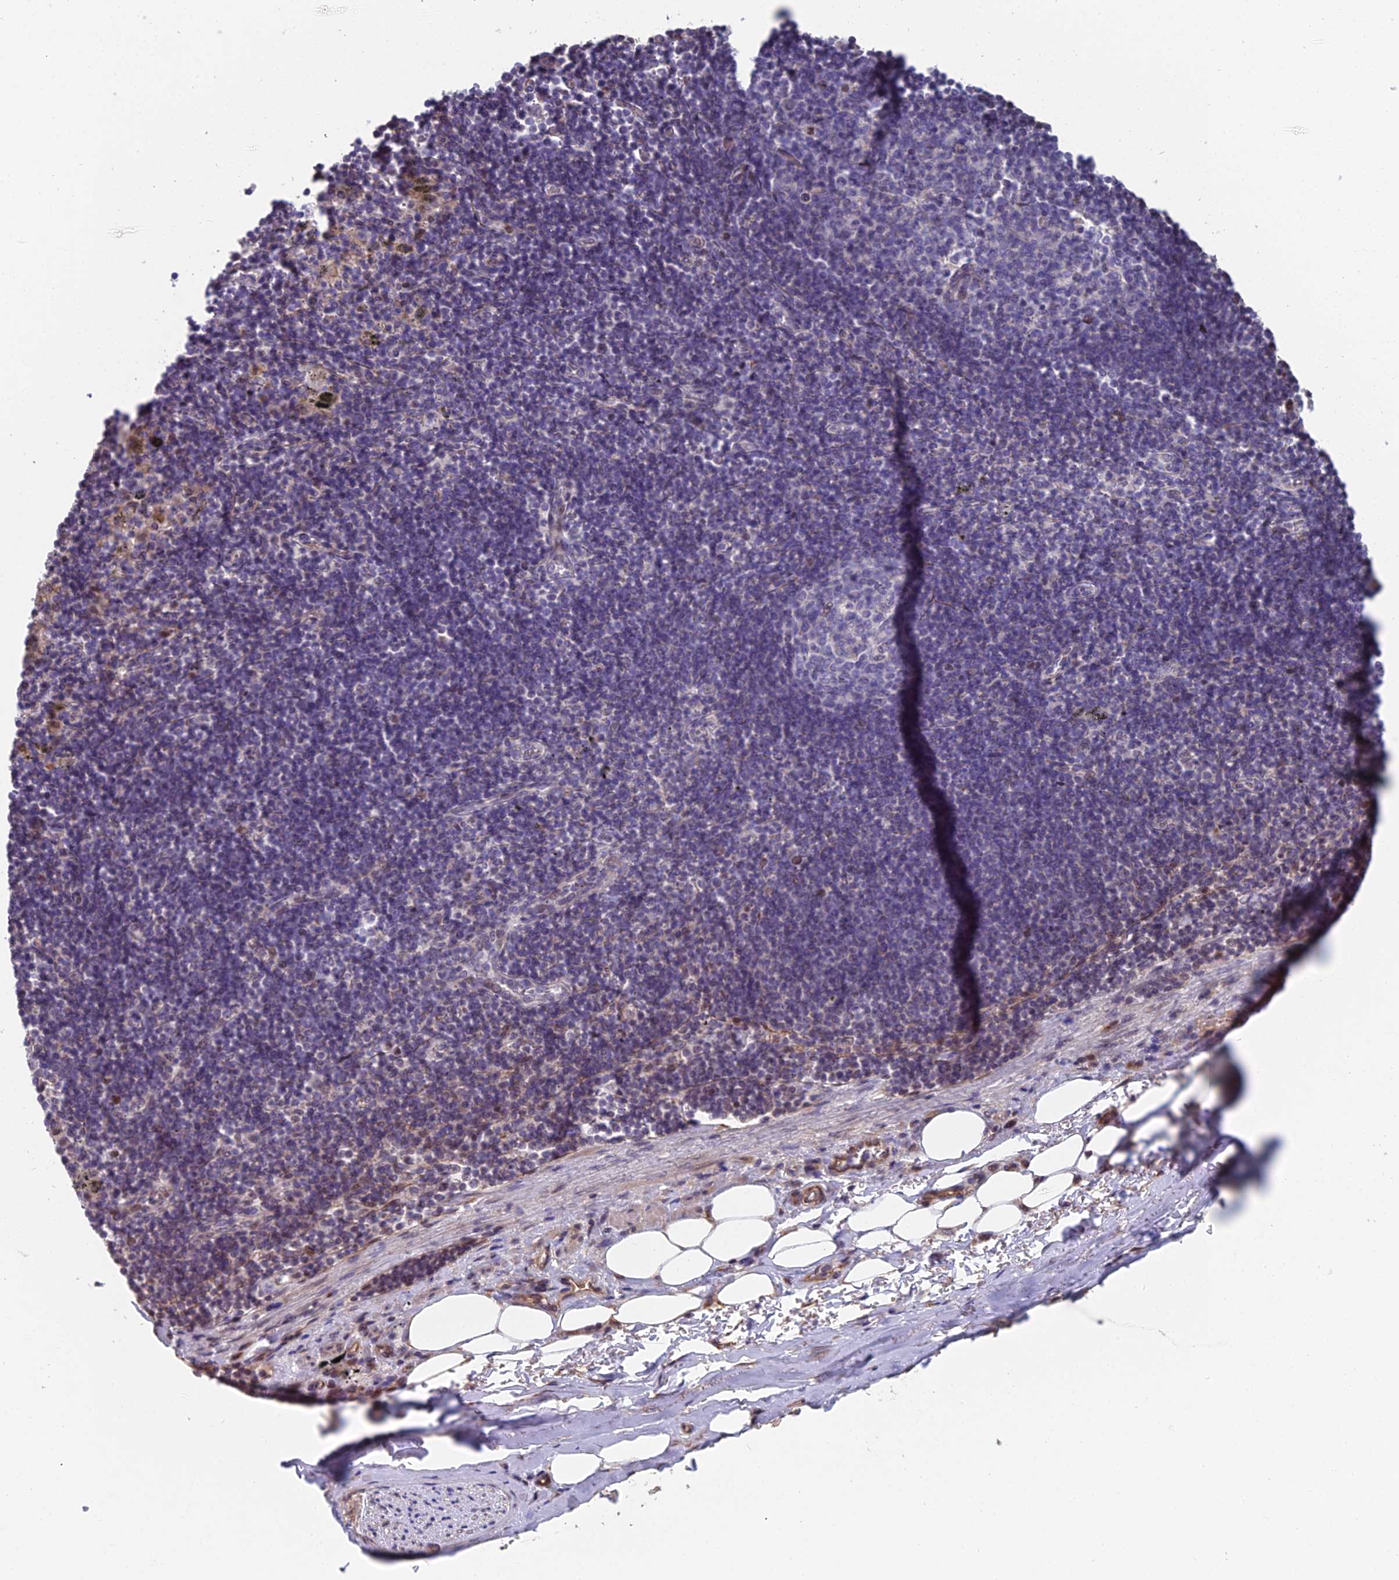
{"staining": {"intensity": "negative", "quantity": "none", "location": "none"}, "tissue": "adipose tissue", "cell_type": "Adipocytes", "image_type": "normal", "snomed": [{"axis": "morphology", "description": "Normal tissue, NOS"}, {"axis": "topography", "description": "Lymph node"}, {"axis": "topography", "description": "Cartilage tissue"}, {"axis": "topography", "description": "Bronchus"}], "caption": "Micrograph shows no significant protein expression in adipocytes of unremarkable adipose tissue.", "gene": "XKR9", "patient": {"sex": "male", "age": 63}}